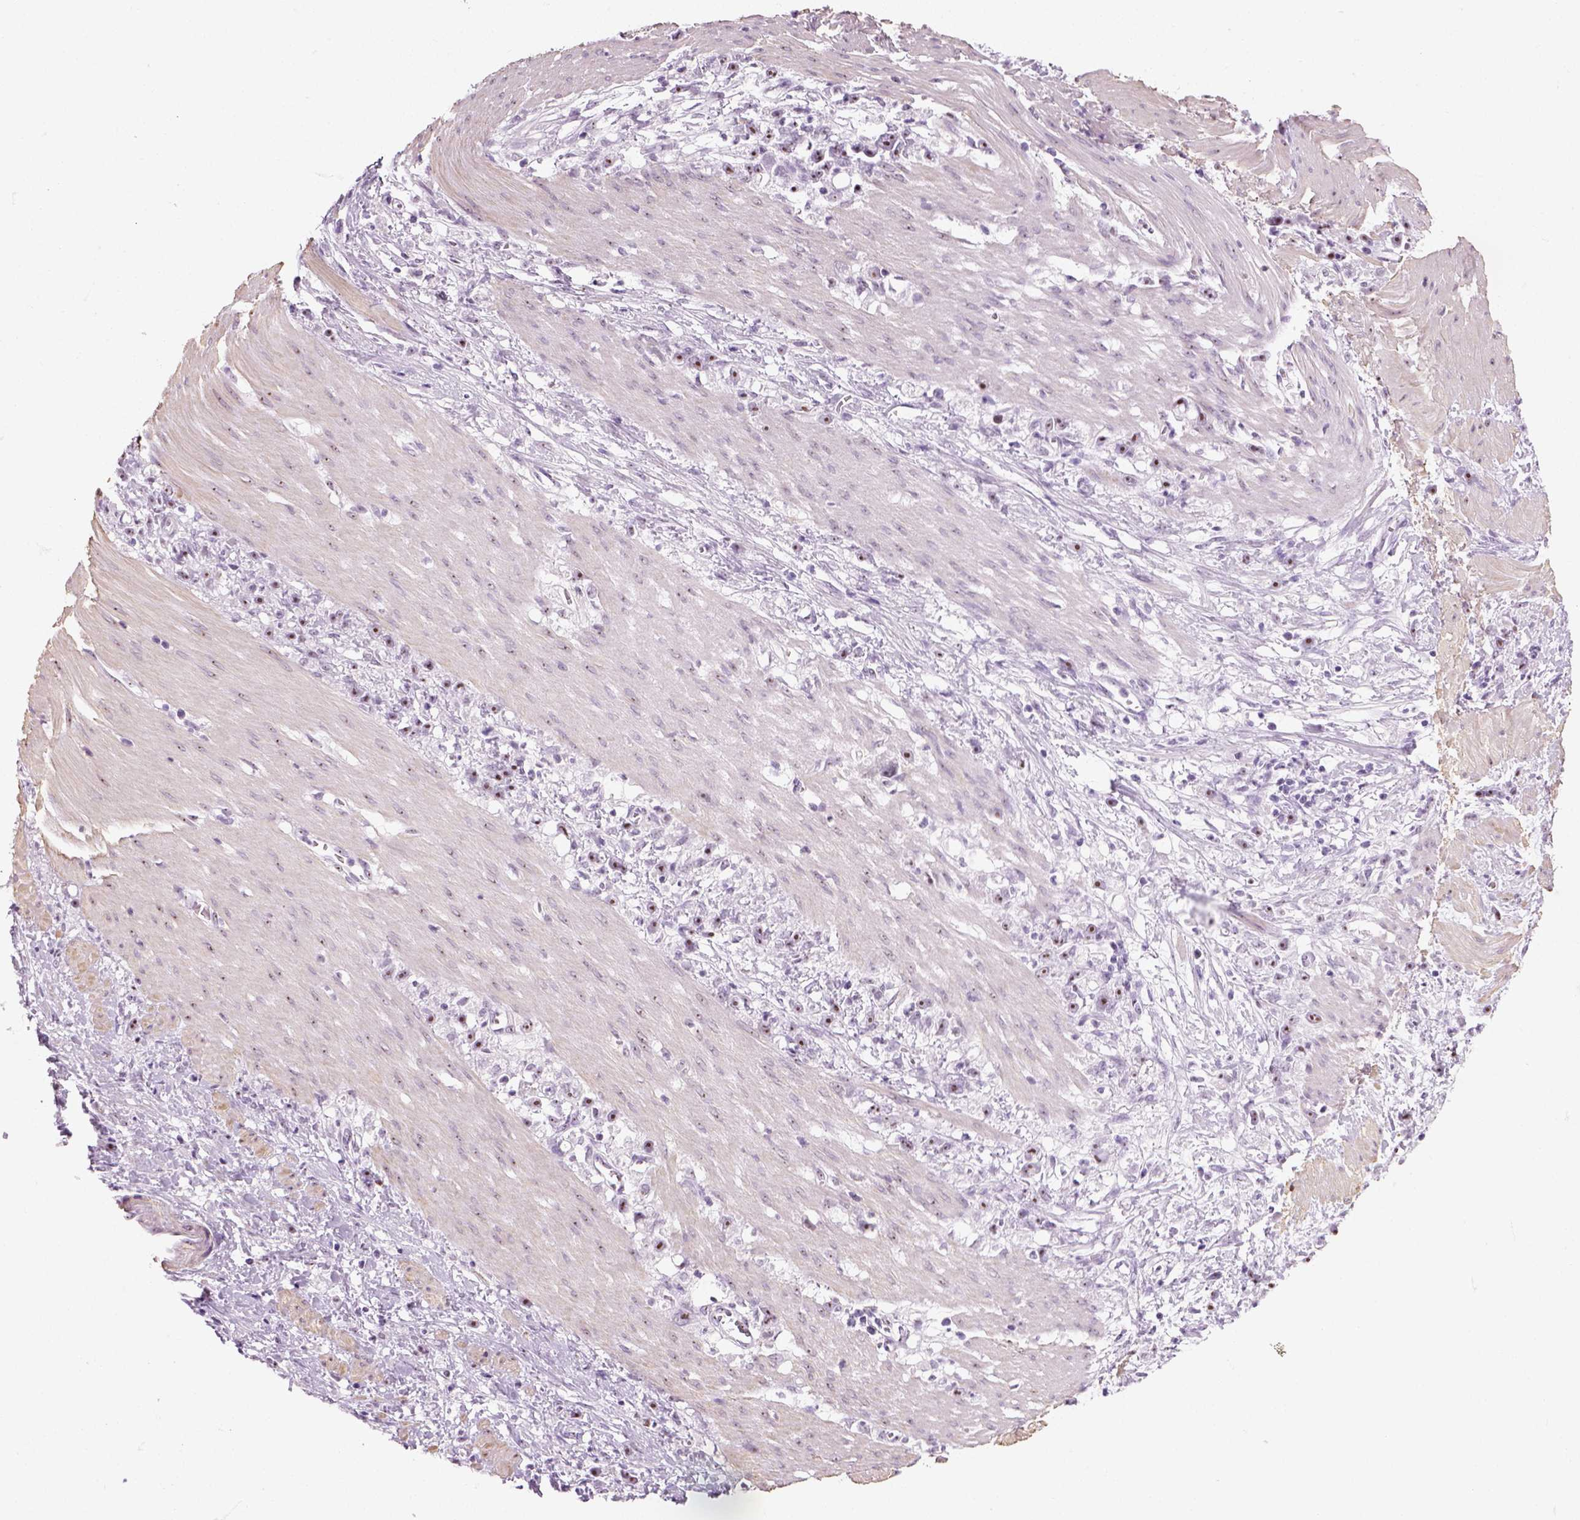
{"staining": {"intensity": "strong", "quantity": ">75%", "location": "nuclear"}, "tissue": "stomach cancer", "cell_type": "Tumor cells", "image_type": "cancer", "snomed": [{"axis": "morphology", "description": "Adenocarcinoma, NOS"}, {"axis": "topography", "description": "Stomach"}], "caption": "DAB immunohistochemical staining of human stomach adenocarcinoma reveals strong nuclear protein positivity in approximately >75% of tumor cells. The staining was performed using DAB (3,3'-diaminobenzidine), with brown indicating positive protein expression. Nuclei are stained blue with hematoxylin.", "gene": "ZNF865", "patient": {"sex": "female", "age": 59}}